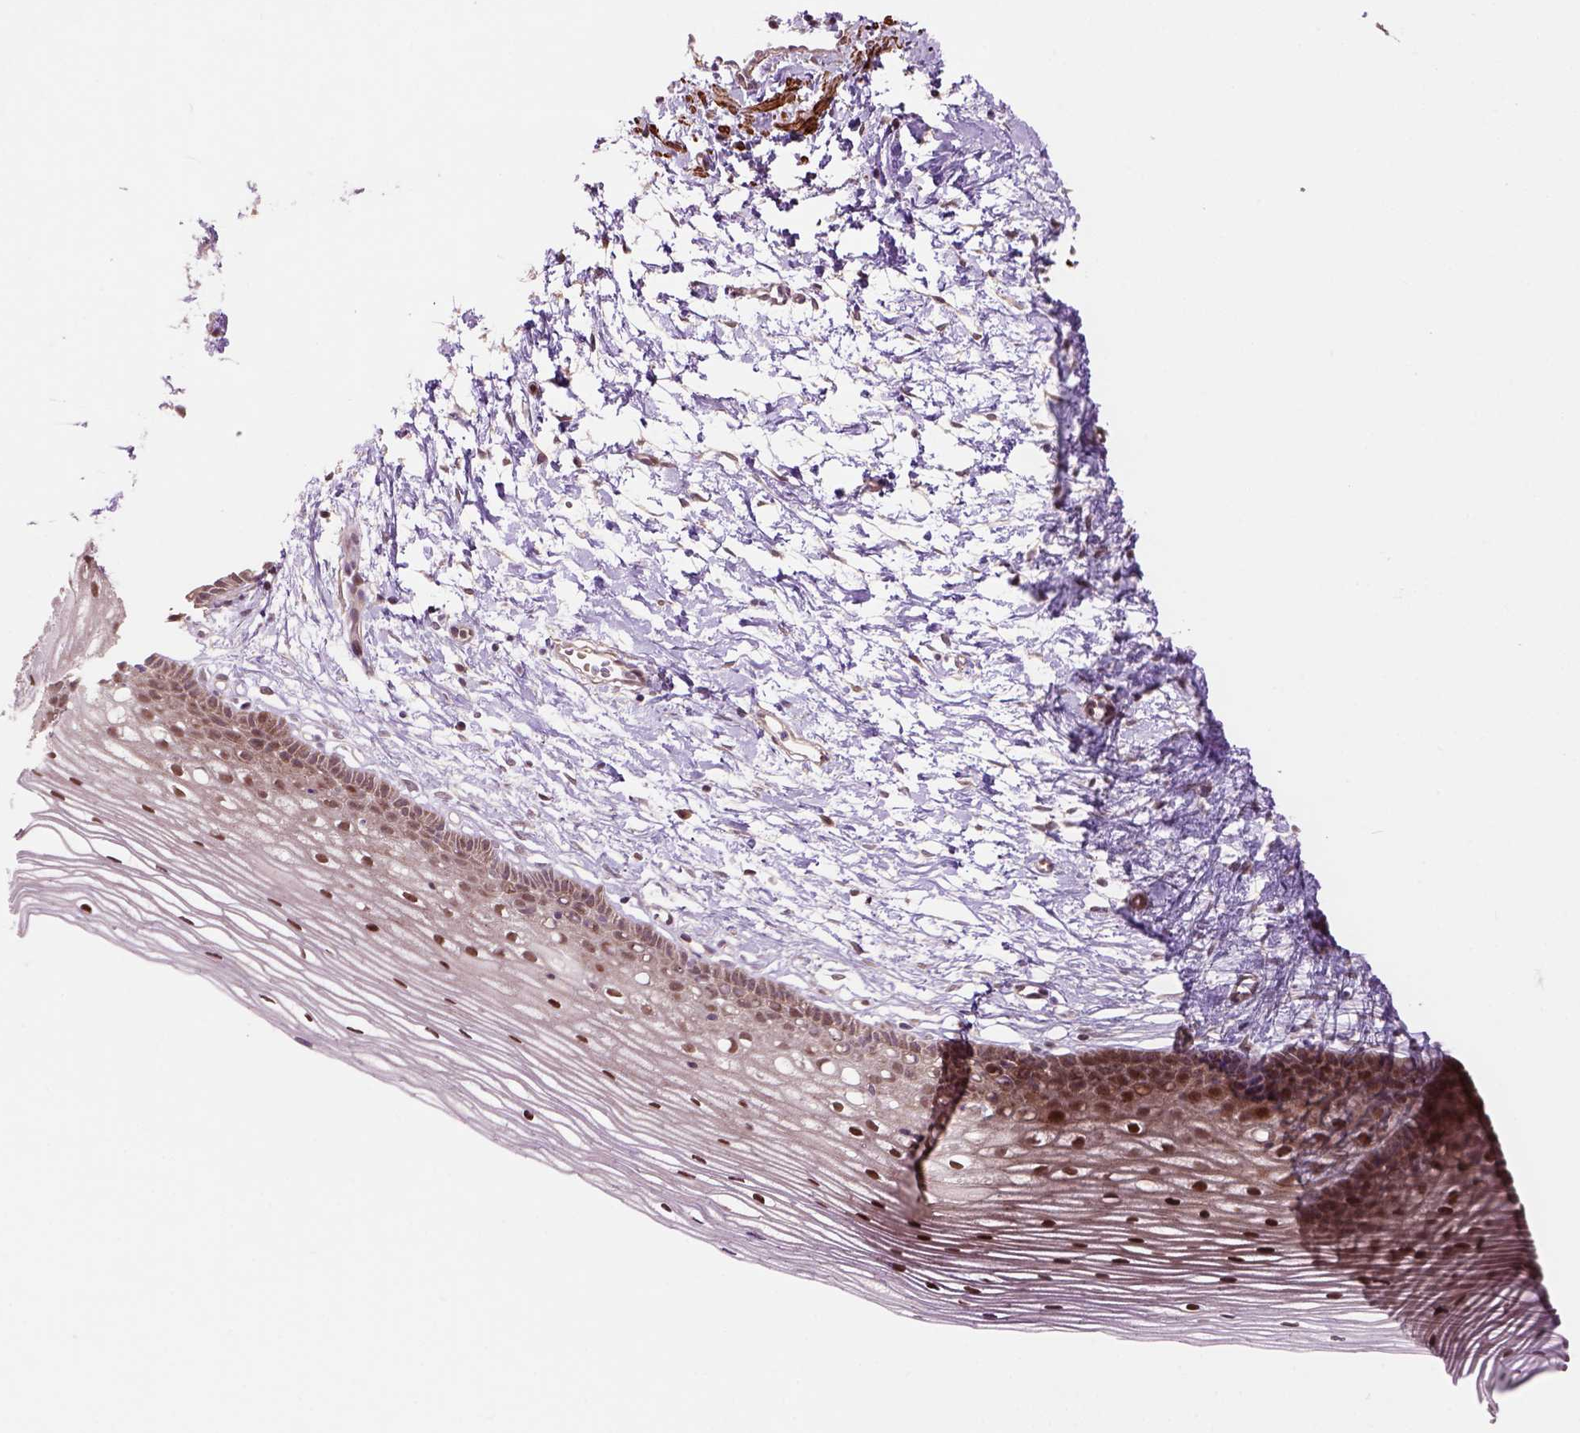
{"staining": {"intensity": "weak", "quantity": "25%-75%", "location": "nuclear"}, "tissue": "cervix", "cell_type": "Glandular cells", "image_type": "normal", "snomed": [{"axis": "morphology", "description": "Normal tissue, NOS"}, {"axis": "topography", "description": "Cervix"}], "caption": "Immunohistochemical staining of unremarkable human cervix displays weak nuclear protein expression in approximately 25%-75% of glandular cells. The protein is stained brown, and the nuclei are stained in blue (DAB (3,3'-diaminobenzidine) IHC with brightfield microscopy, high magnification).", "gene": "PSMD11", "patient": {"sex": "female", "age": 40}}